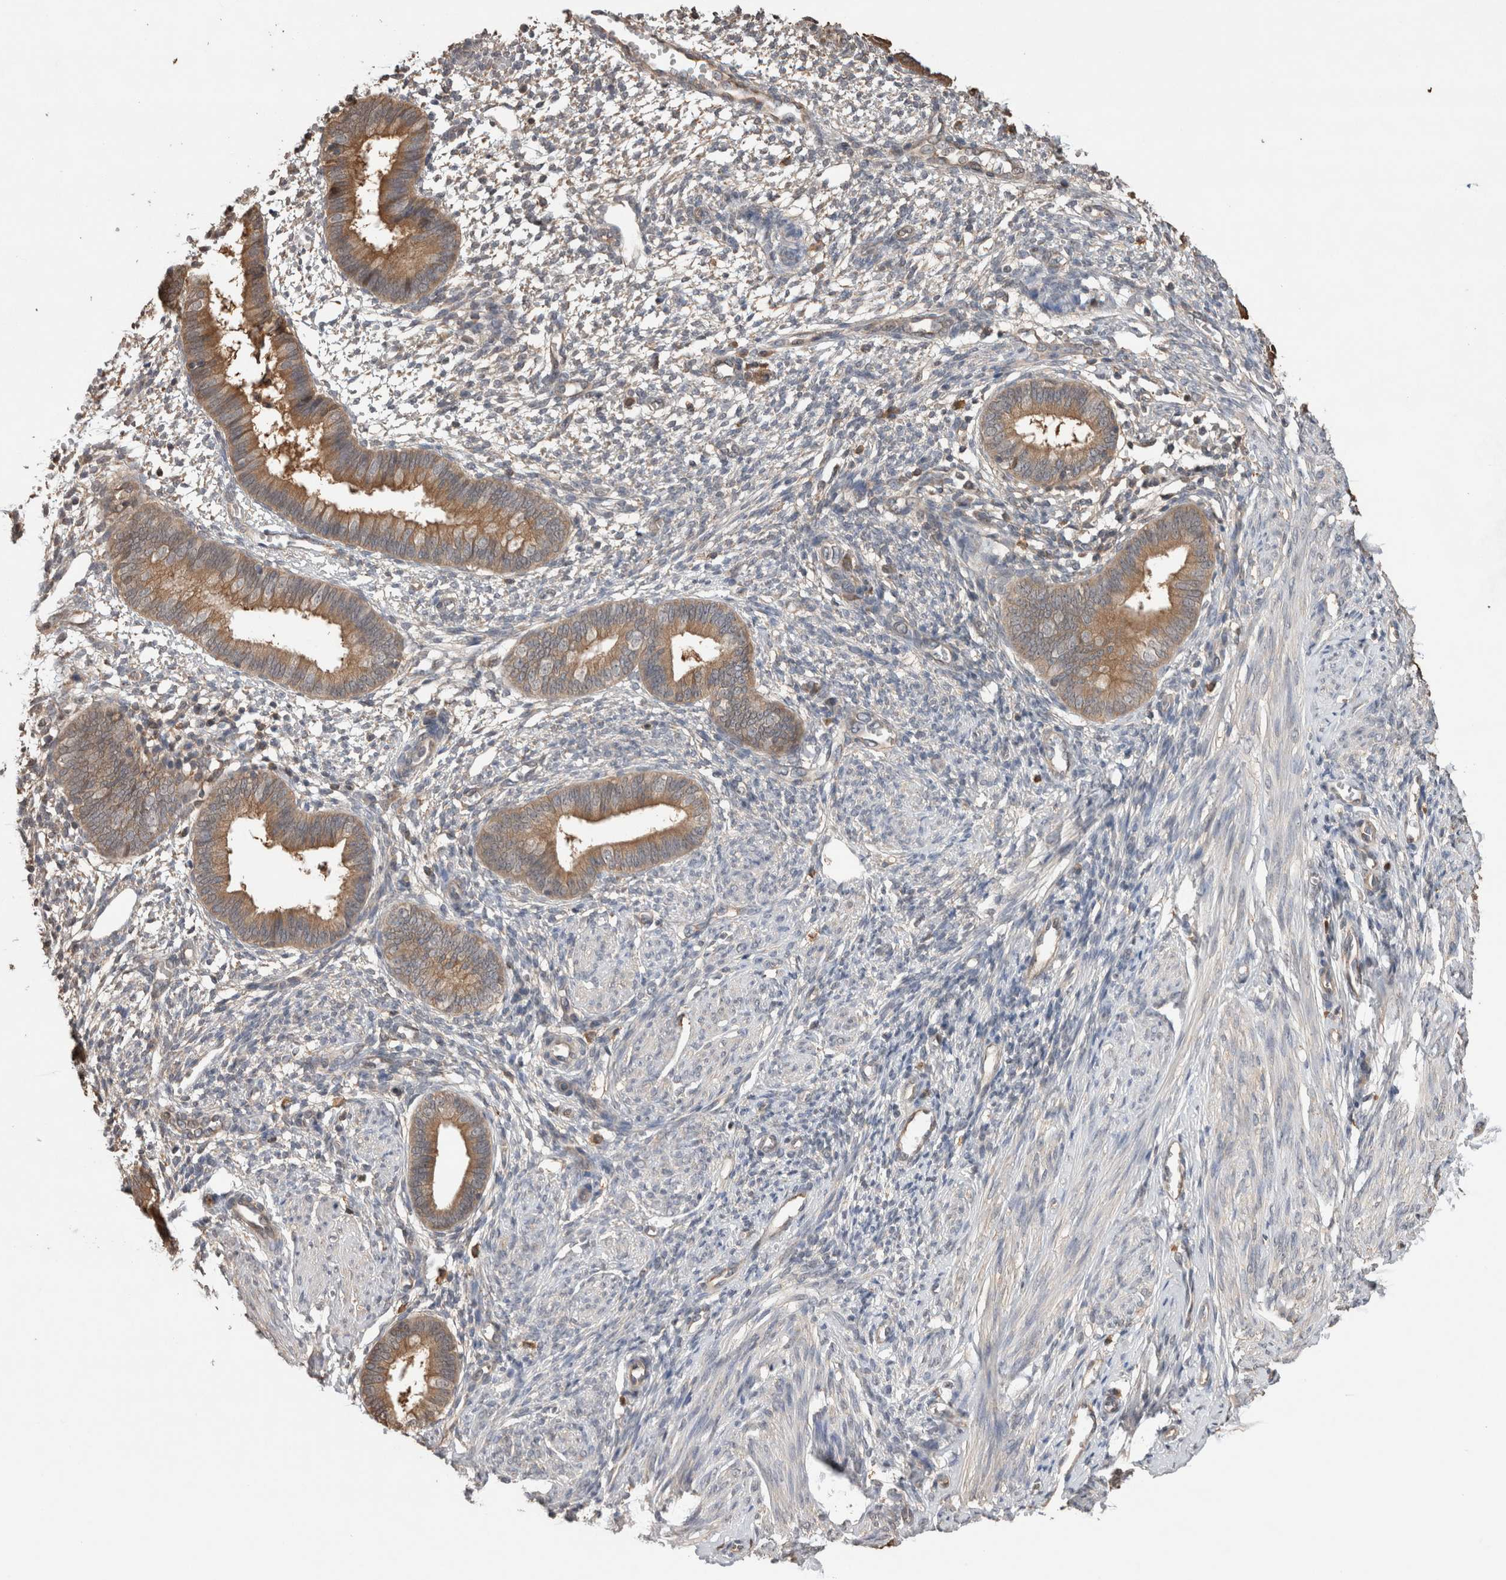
{"staining": {"intensity": "moderate", "quantity": "<25%", "location": "cytoplasmic/membranous"}, "tissue": "endometrium", "cell_type": "Cells in endometrial stroma", "image_type": "normal", "snomed": [{"axis": "morphology", "description": "Normal tissue, NOS"}, {"axis": "topography", "description": "Endometrium"}], "caption": "Endometrium stained for a protein demonstrates moderate cytoplasmic/membranous positivity in cells in endometrial stroma.", "gene": "TRIM5", "patient": {"sex": "female", "age": 46}}